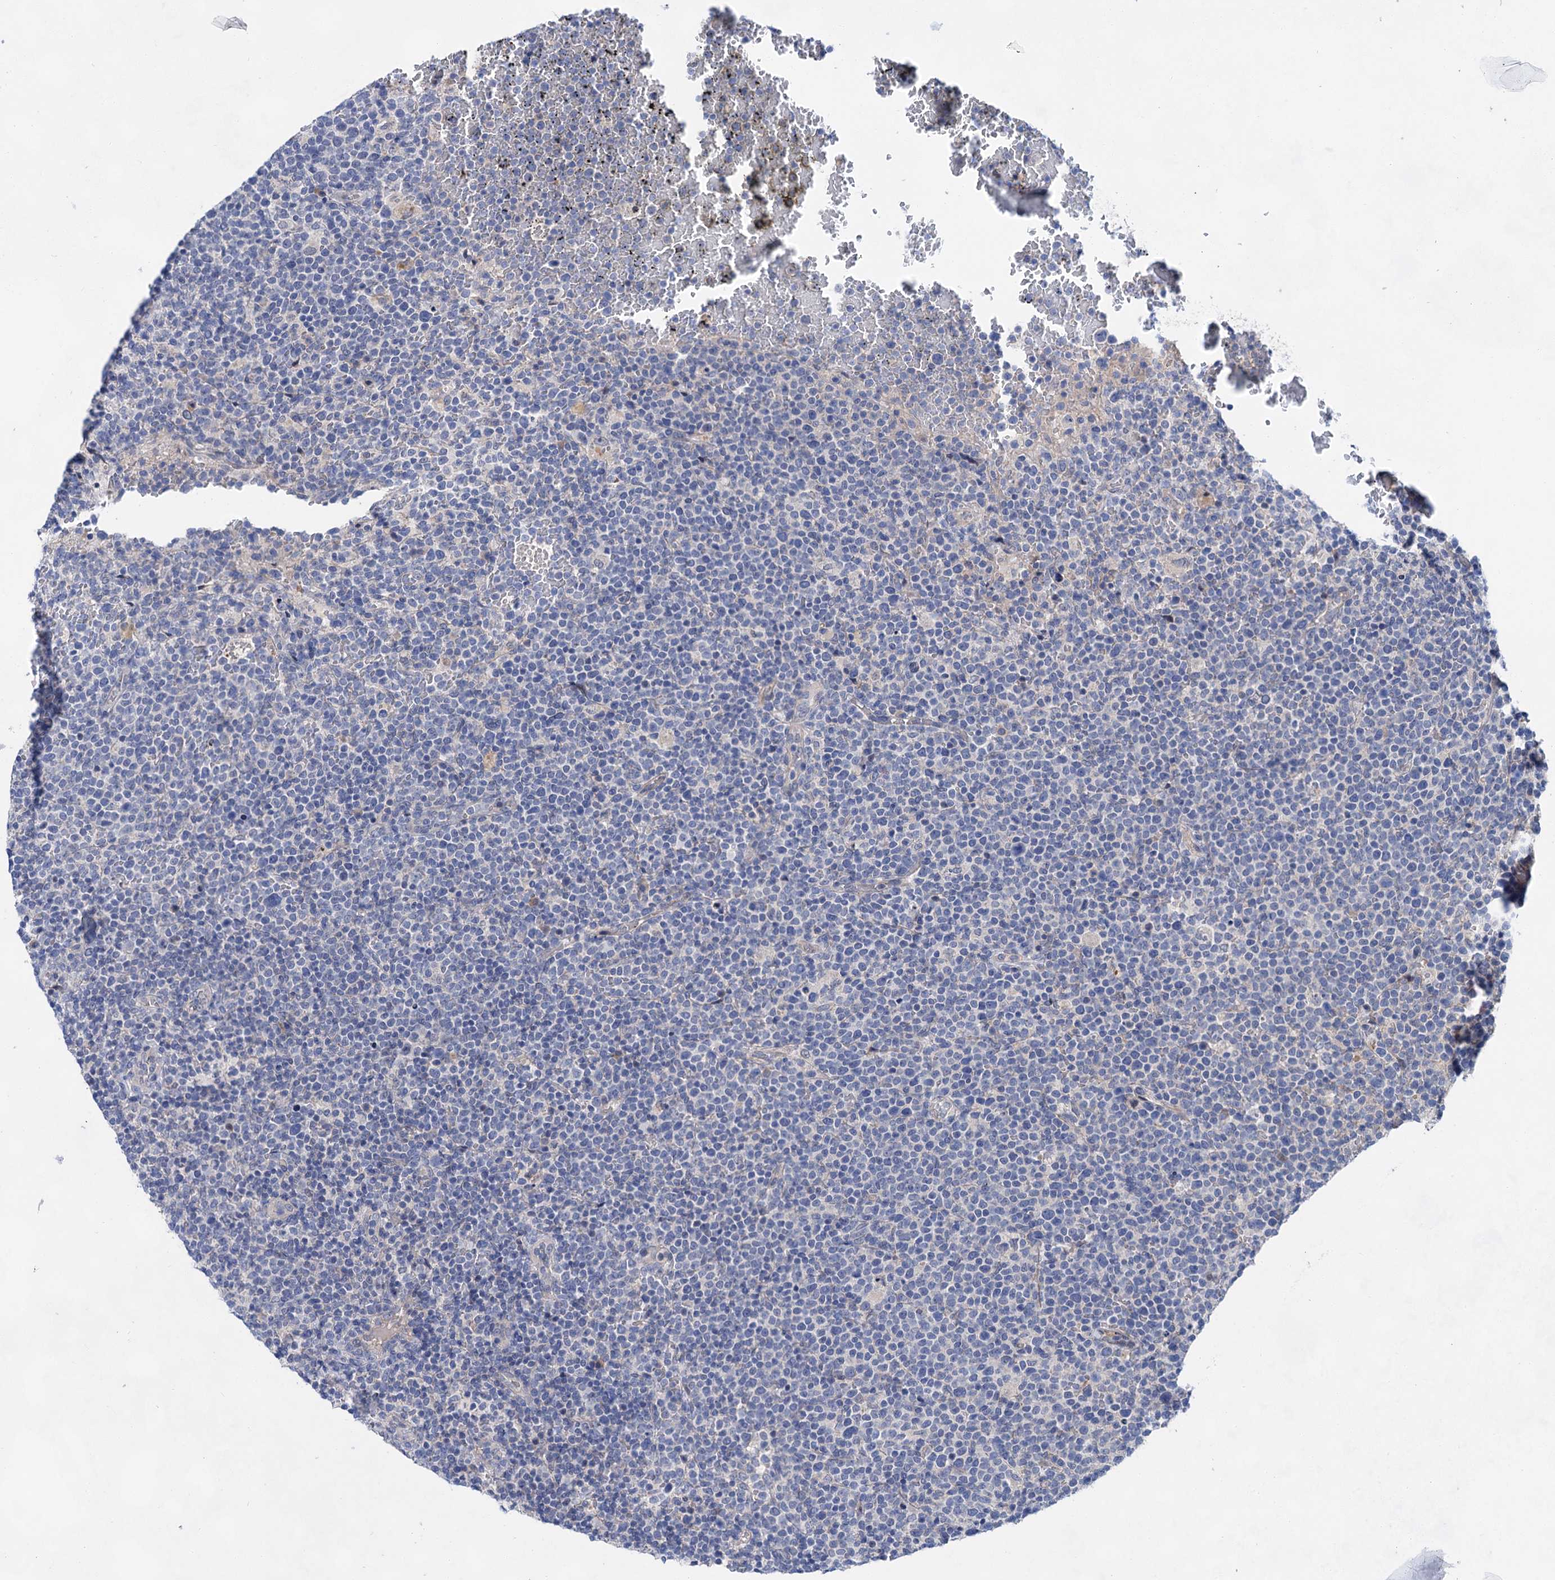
{"staining": {"intensity": "negative", "quantity": "none", "location": "none"}, "tissue": "lymphoma", "cell_type": "Tumor cells", "image_type": "cancer", "snomed": [{"axis": "morphology", "description": "Malignant lymphoma, non-Hodgkin's type, High grade"}, {"axis": "topography", "description": "Lymph node"}], "caption": "High power microscopy micrograph of an immunohistochemistry photomicrograph of lymphoma, revealing no significant staining in tumor cells. The staining is performed using DAB brown chromogen with nuclei counter-stained in using hematoxylin.", "gene": "MORN3", "patient": {"sex": "male", "age": 61}}